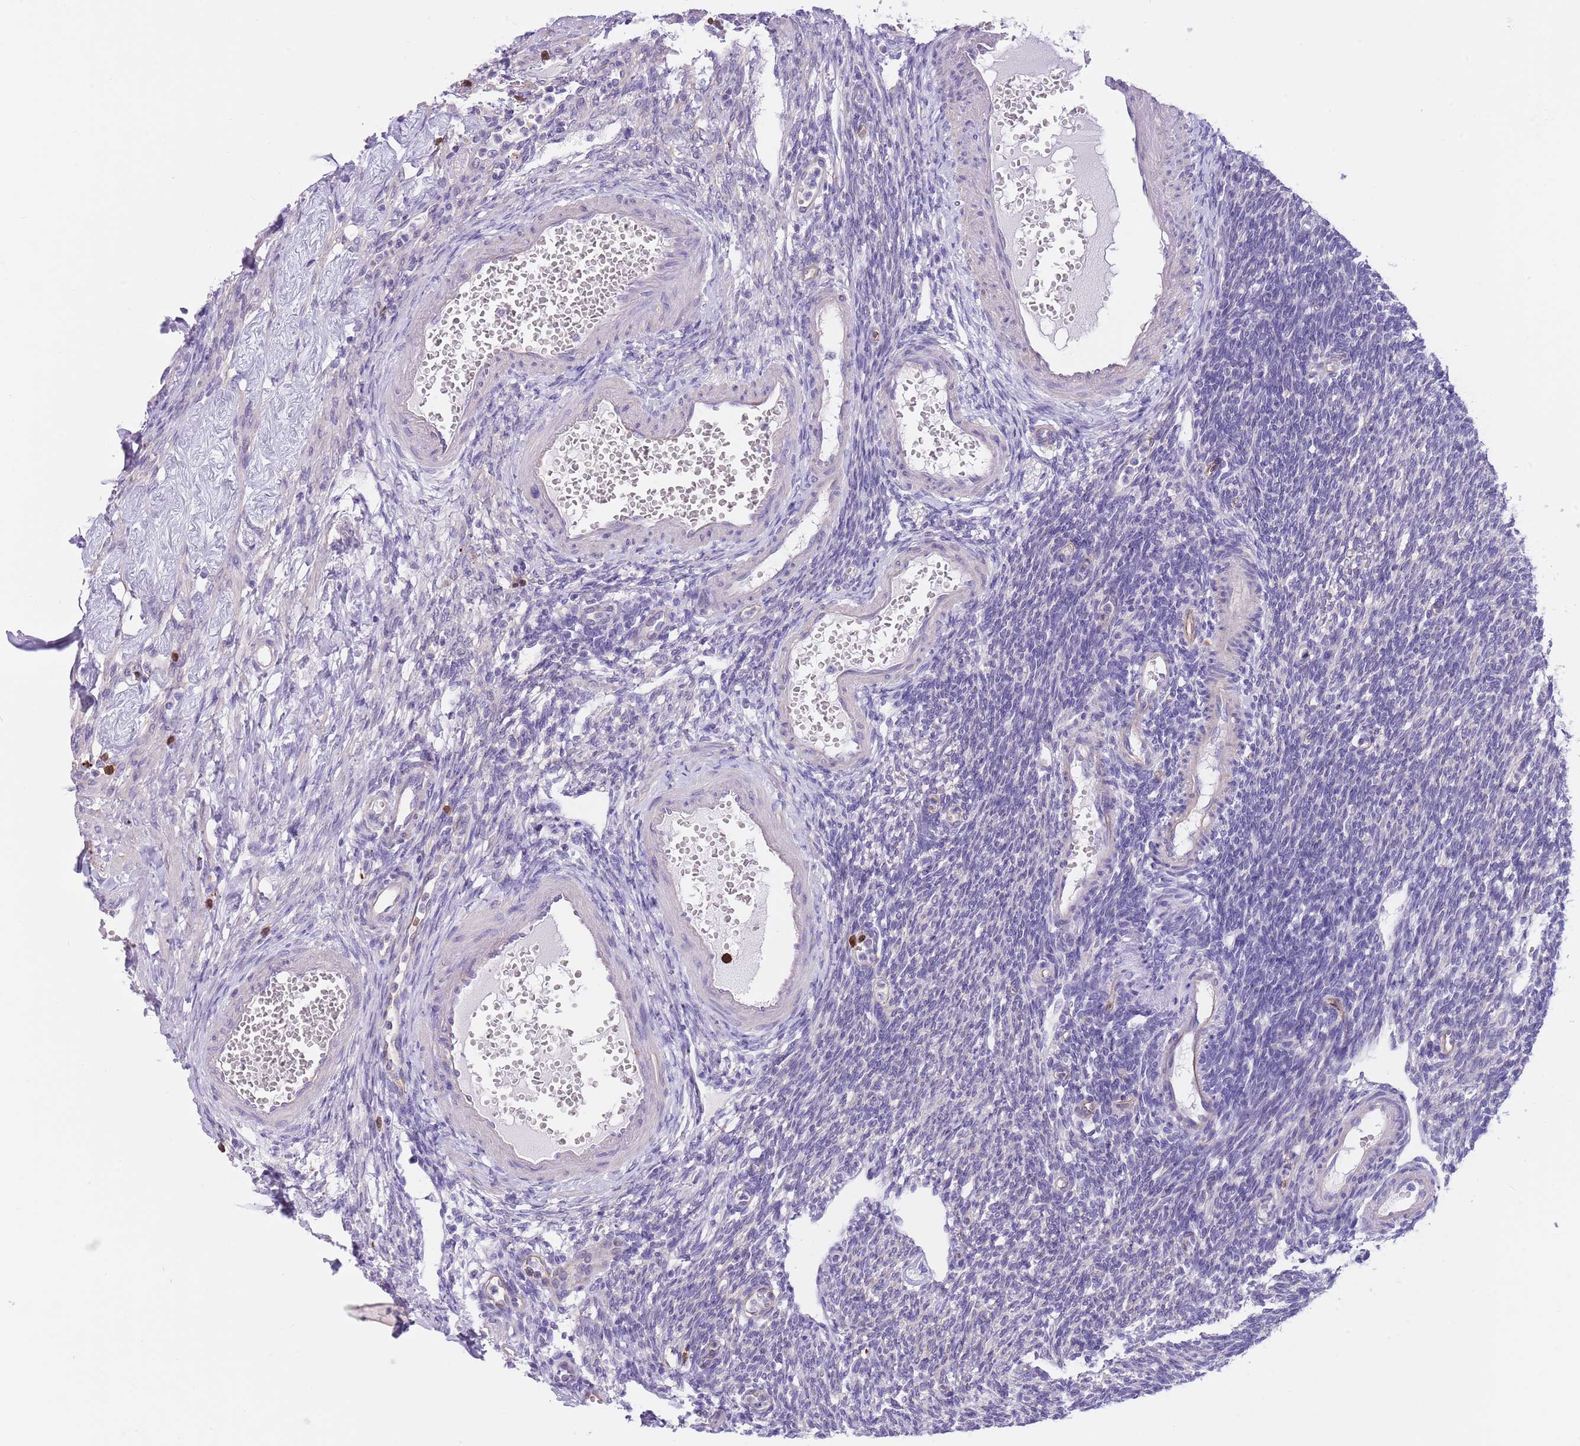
{"staining": {"intensity": "negative", "quantity": "none", "location": "none"}, "tissue": "ovary", "cell_type": "Ovarian stroma cells", "image_type": "normal", "snomed": [{"axis": "morphology", "description": "Normal tissue, NOS"}, {"axis": "morphology", "description": "Cyst, NOS"}, {"axis": "topography", "description": "Ovary"}], "caption": "This is an immunohistochemistry photomicrograph of unremarkable human ovary. There is no expression in ovarian stroma cells.", "gene": "TSGA13", "patient": {"sex": "female", "age": 33}}